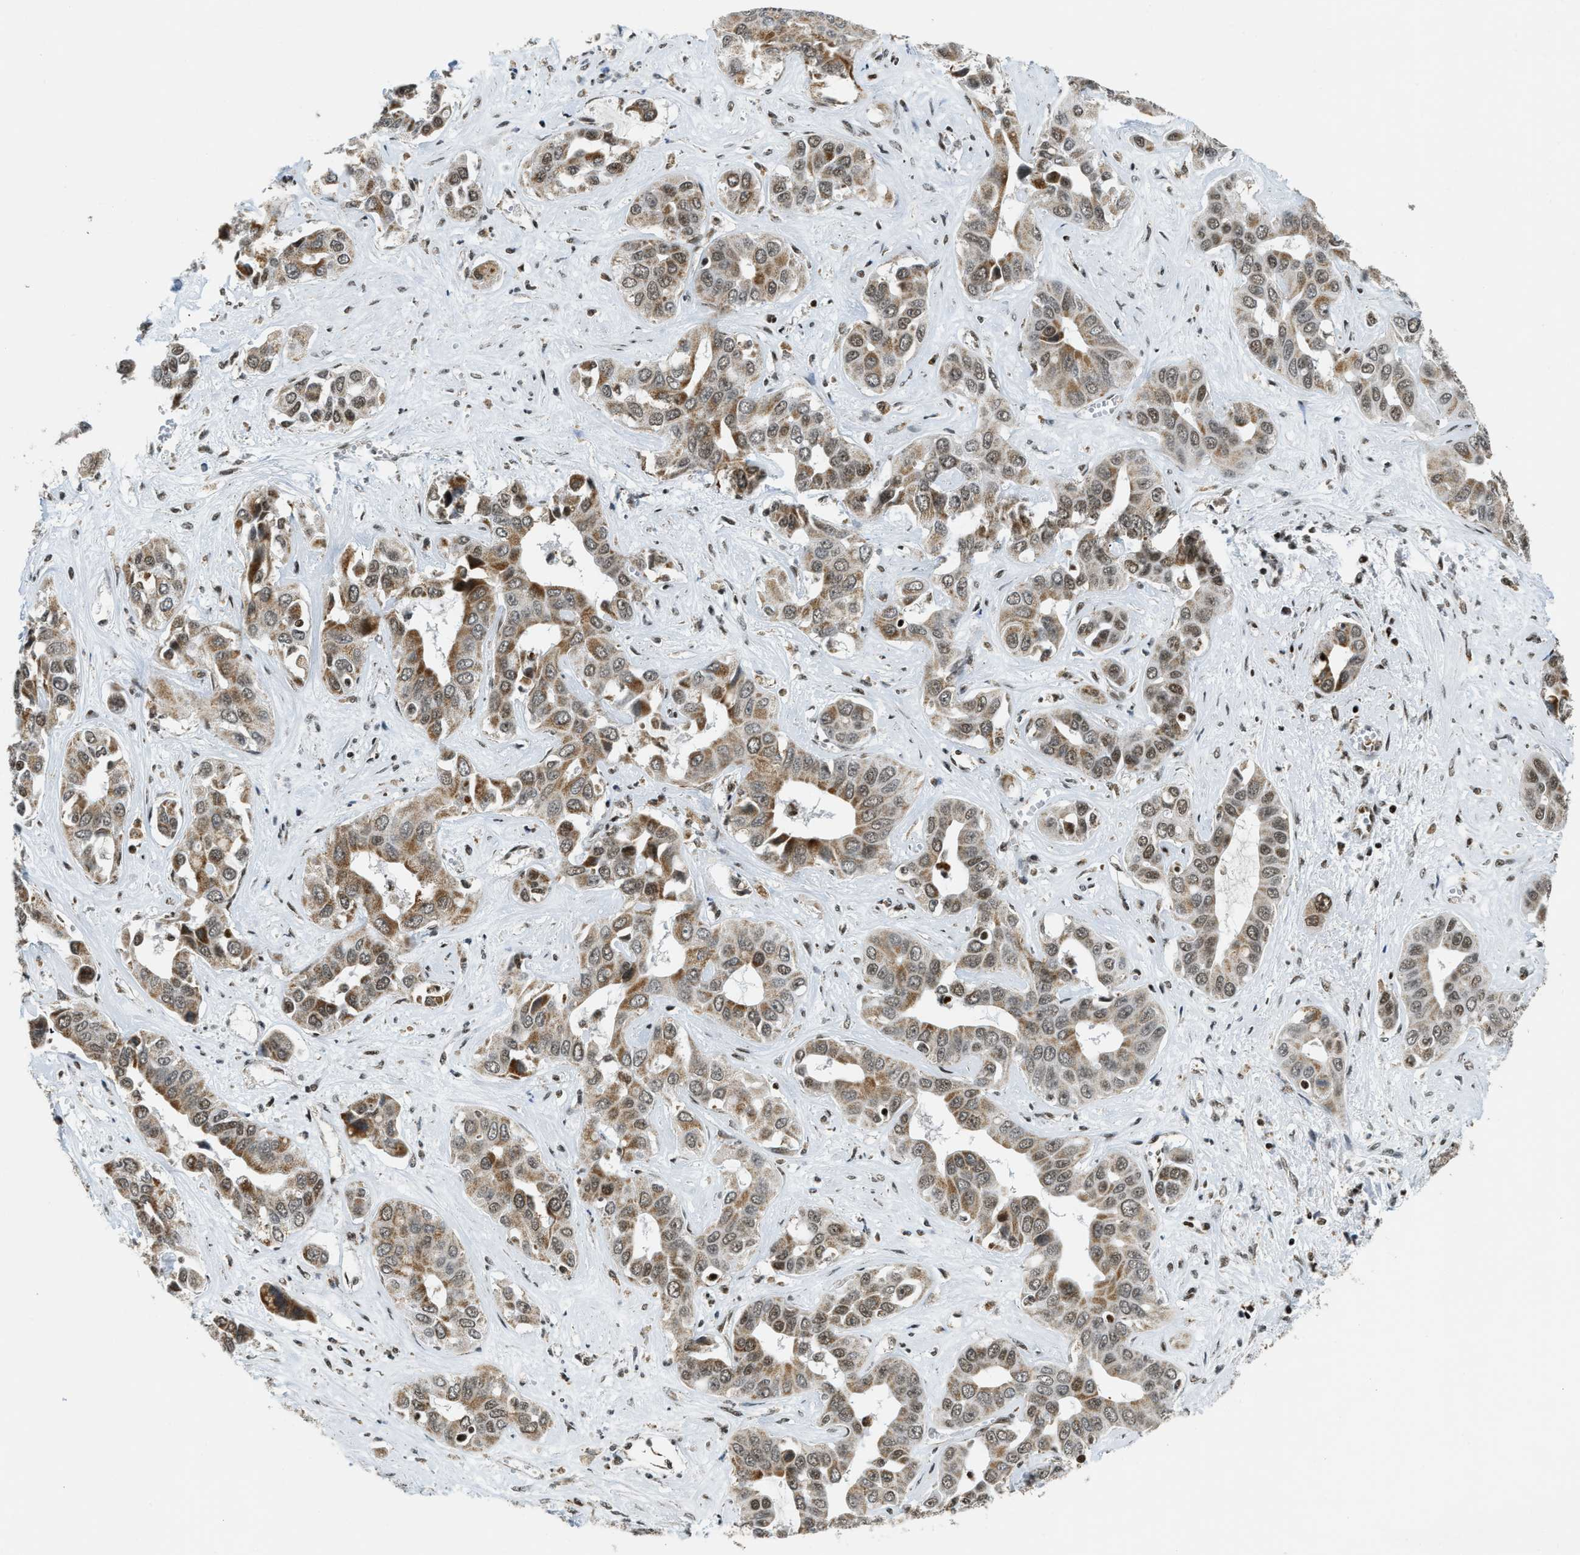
{"staining": {"intensity": "moderate", "quantity": ">75%", "location": "cytoplasmic/membranous,nuclear"}, "tissue": "liver cancer", "cell_type": "Tumor cells", "image_type": "cancer", "snomed": [{"axis": "morphology", "description": "Cholangiocarcinoma"}, {"axis": "topography", "description": "Liver"}], "caption": "Human liver cholangiocarcinoma stained with a brown dye shows moderate cytoplasmic/membranous and nuclear positive positivity in approximately >75% of tumor cells.", "gene": "GABPB1", "patient": {"sex": "female", "age": 52}}